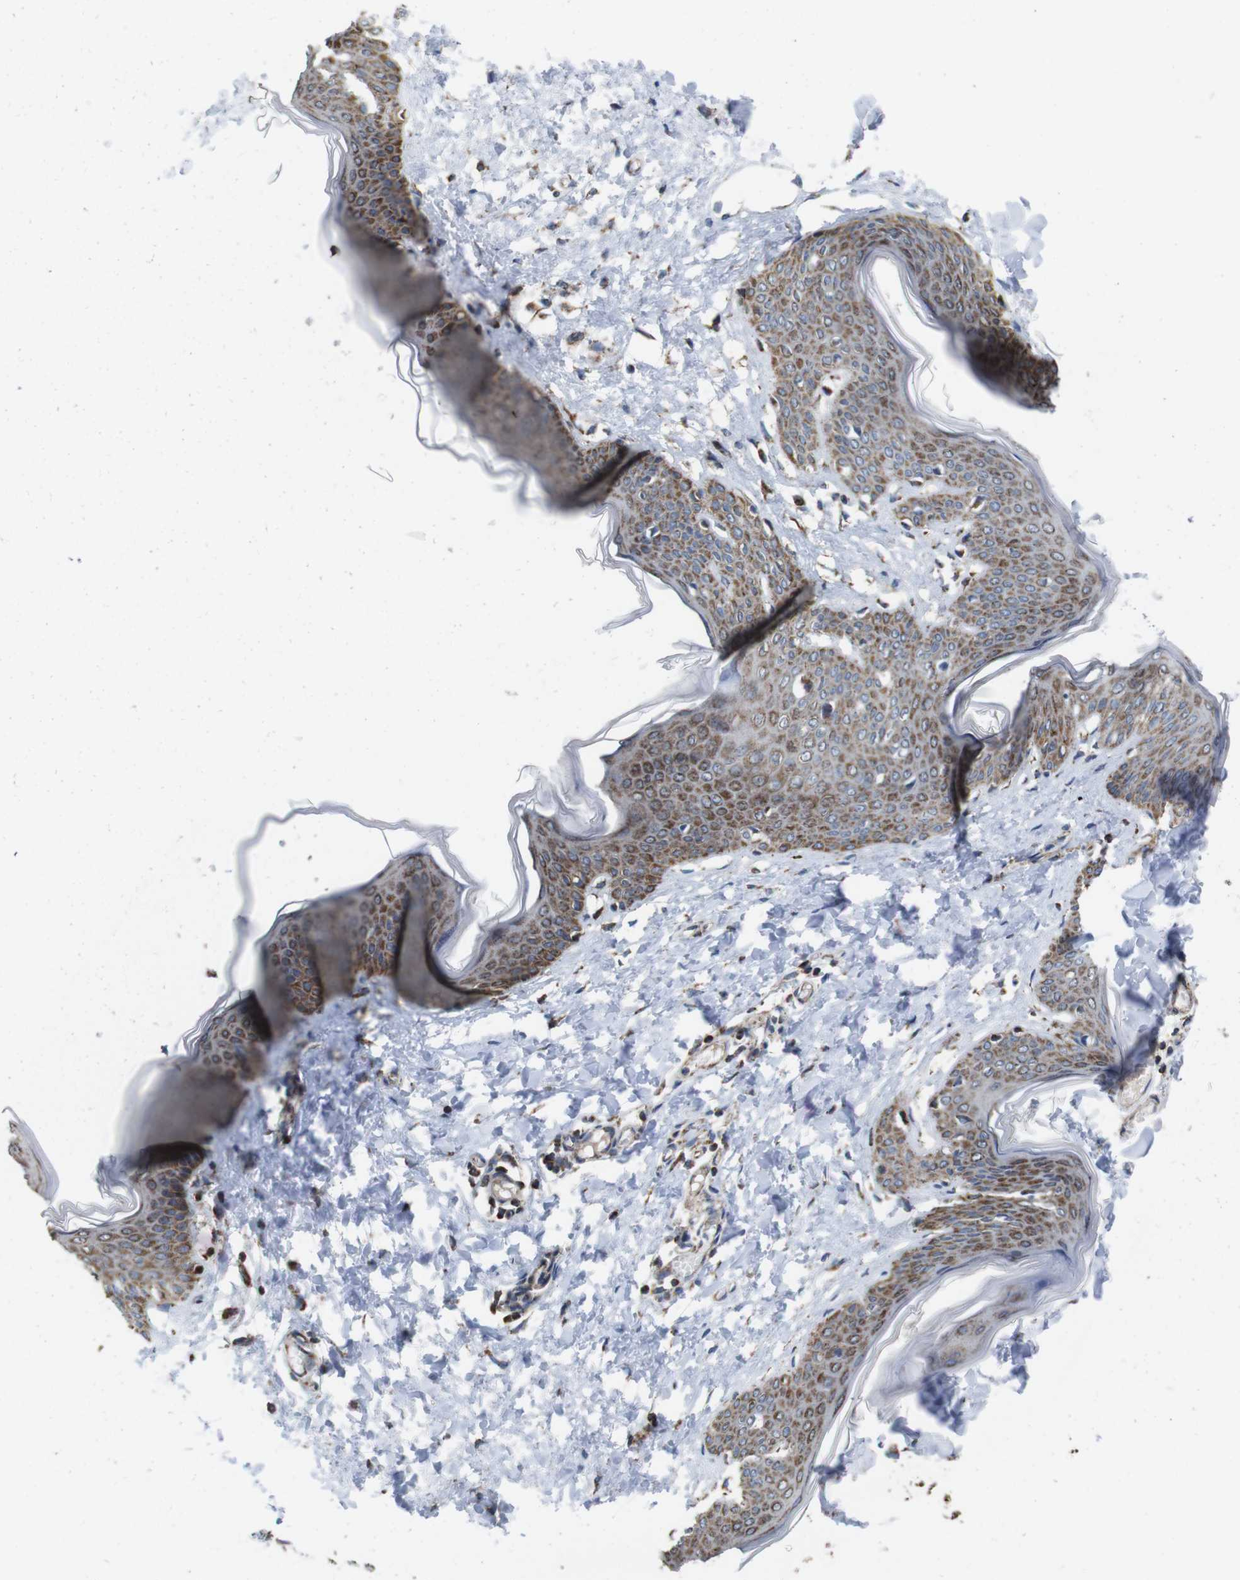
{"staining": {"intensity": "moderate", "quantity": ">75%", "location": "cytoplasmic/membranous"}, "tissue": "skin", "cell_type": "Fibroblasts", "image_type": "normal", "snomed": [{"axis": "morphology", "description": "Normal tissue, NOS"}, {"axis": "topography", "description": "Skin"}], "caption": "Brown immunohistochemical staining in benign human skin displays moderate cytoplasmic/membranous positivity in about >75% of fibroblasts.", "gene": "HK1", "patient": {"sex": "female", "age": 17}}